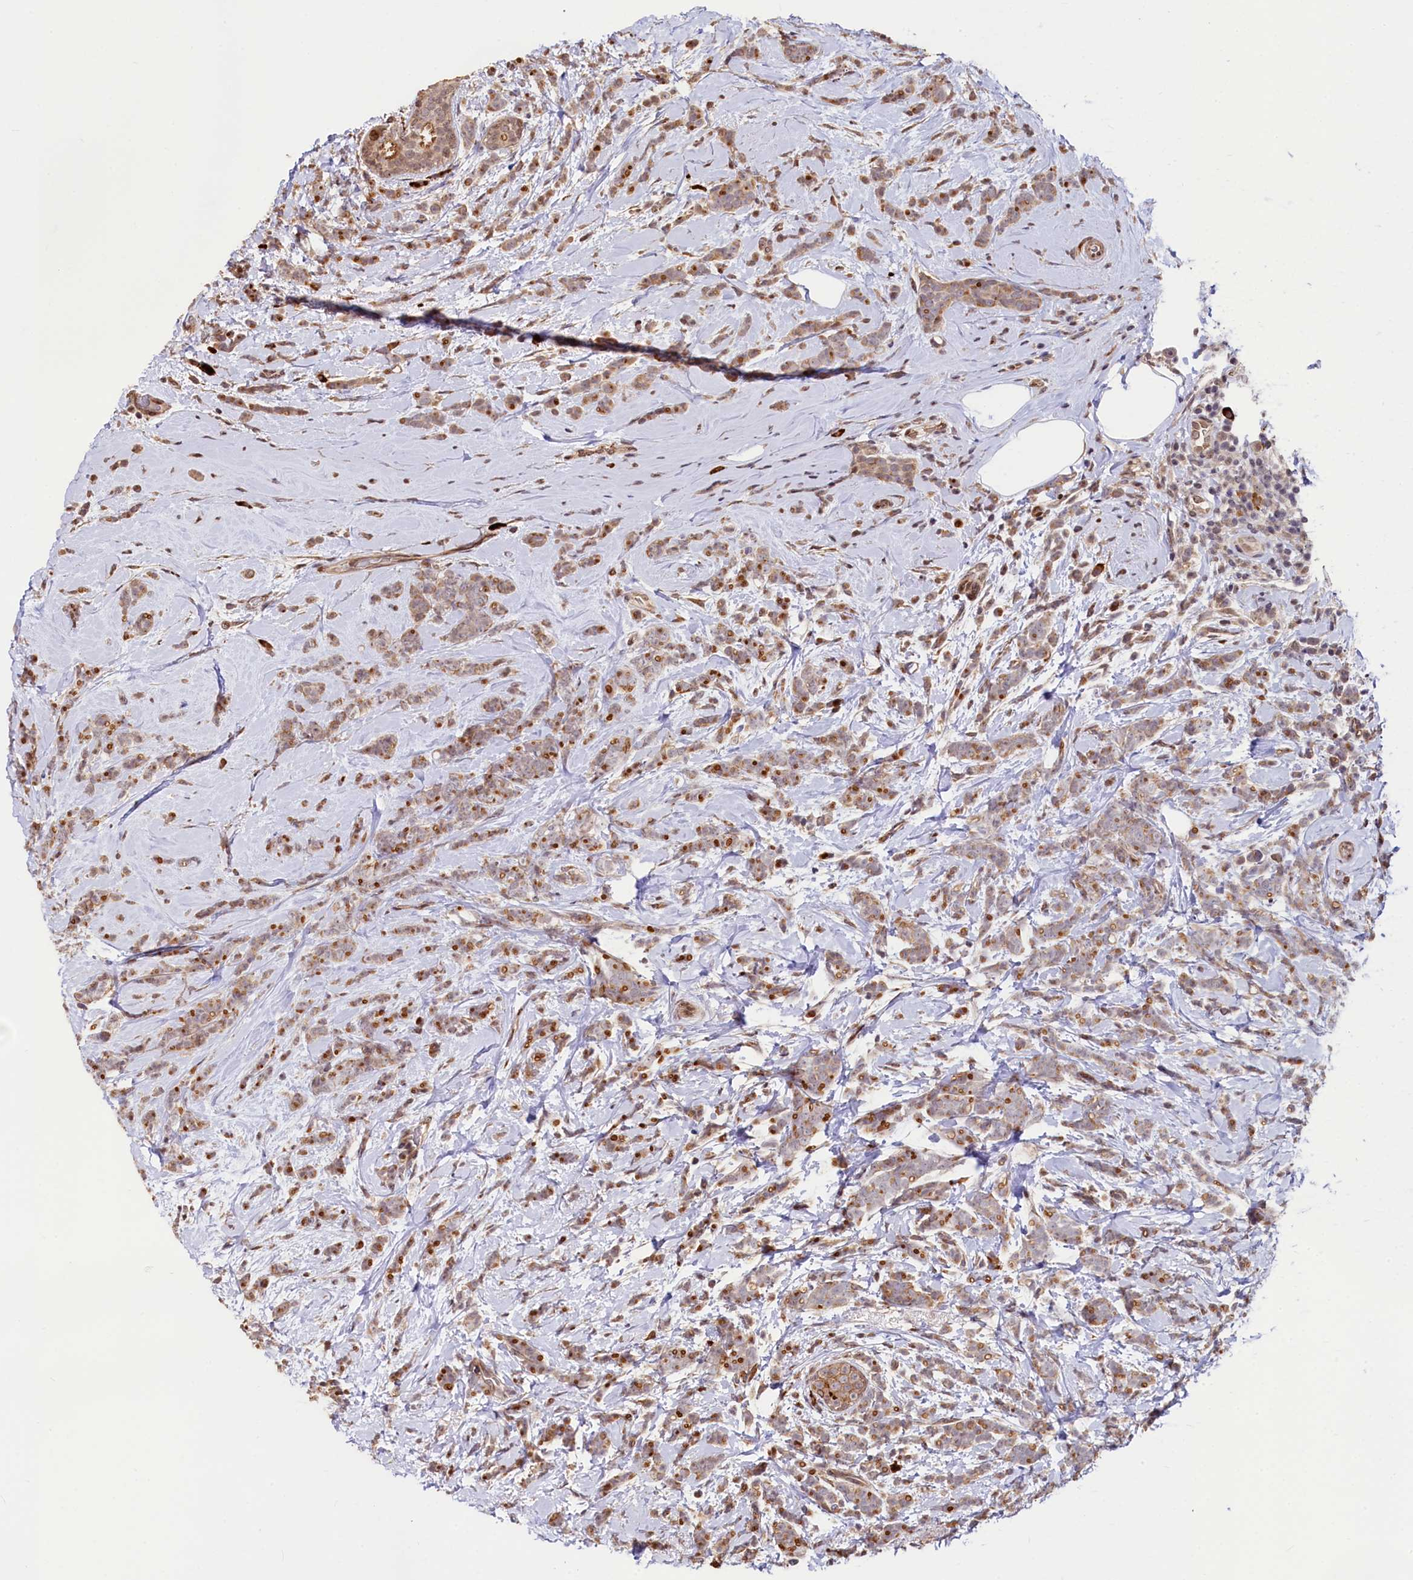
{"staining": {"intensity": "moderate", "quantity": ">75%", "location": "cytoplasmic/membranous"}, "tissue": "breast cancer", "cell_type": "Tumor cells", "image_type": "cancer", "snomed": [{"axis": "morphology", "description": "Lobular carcinoma"}, {"axis": "topography", "description": "Breast"}], "caption": "Immunohistochemistry (IHC) of breast cancer (lobular carcinoma) shows medium levels of moderate cytoplasmic/membranous positivity in about >75% of tumor cells. The protein is shown in brown color, while the nuclei are stained blue.", "gene": "C5orf15", "patient": {"sex": "female", "age": 58}}